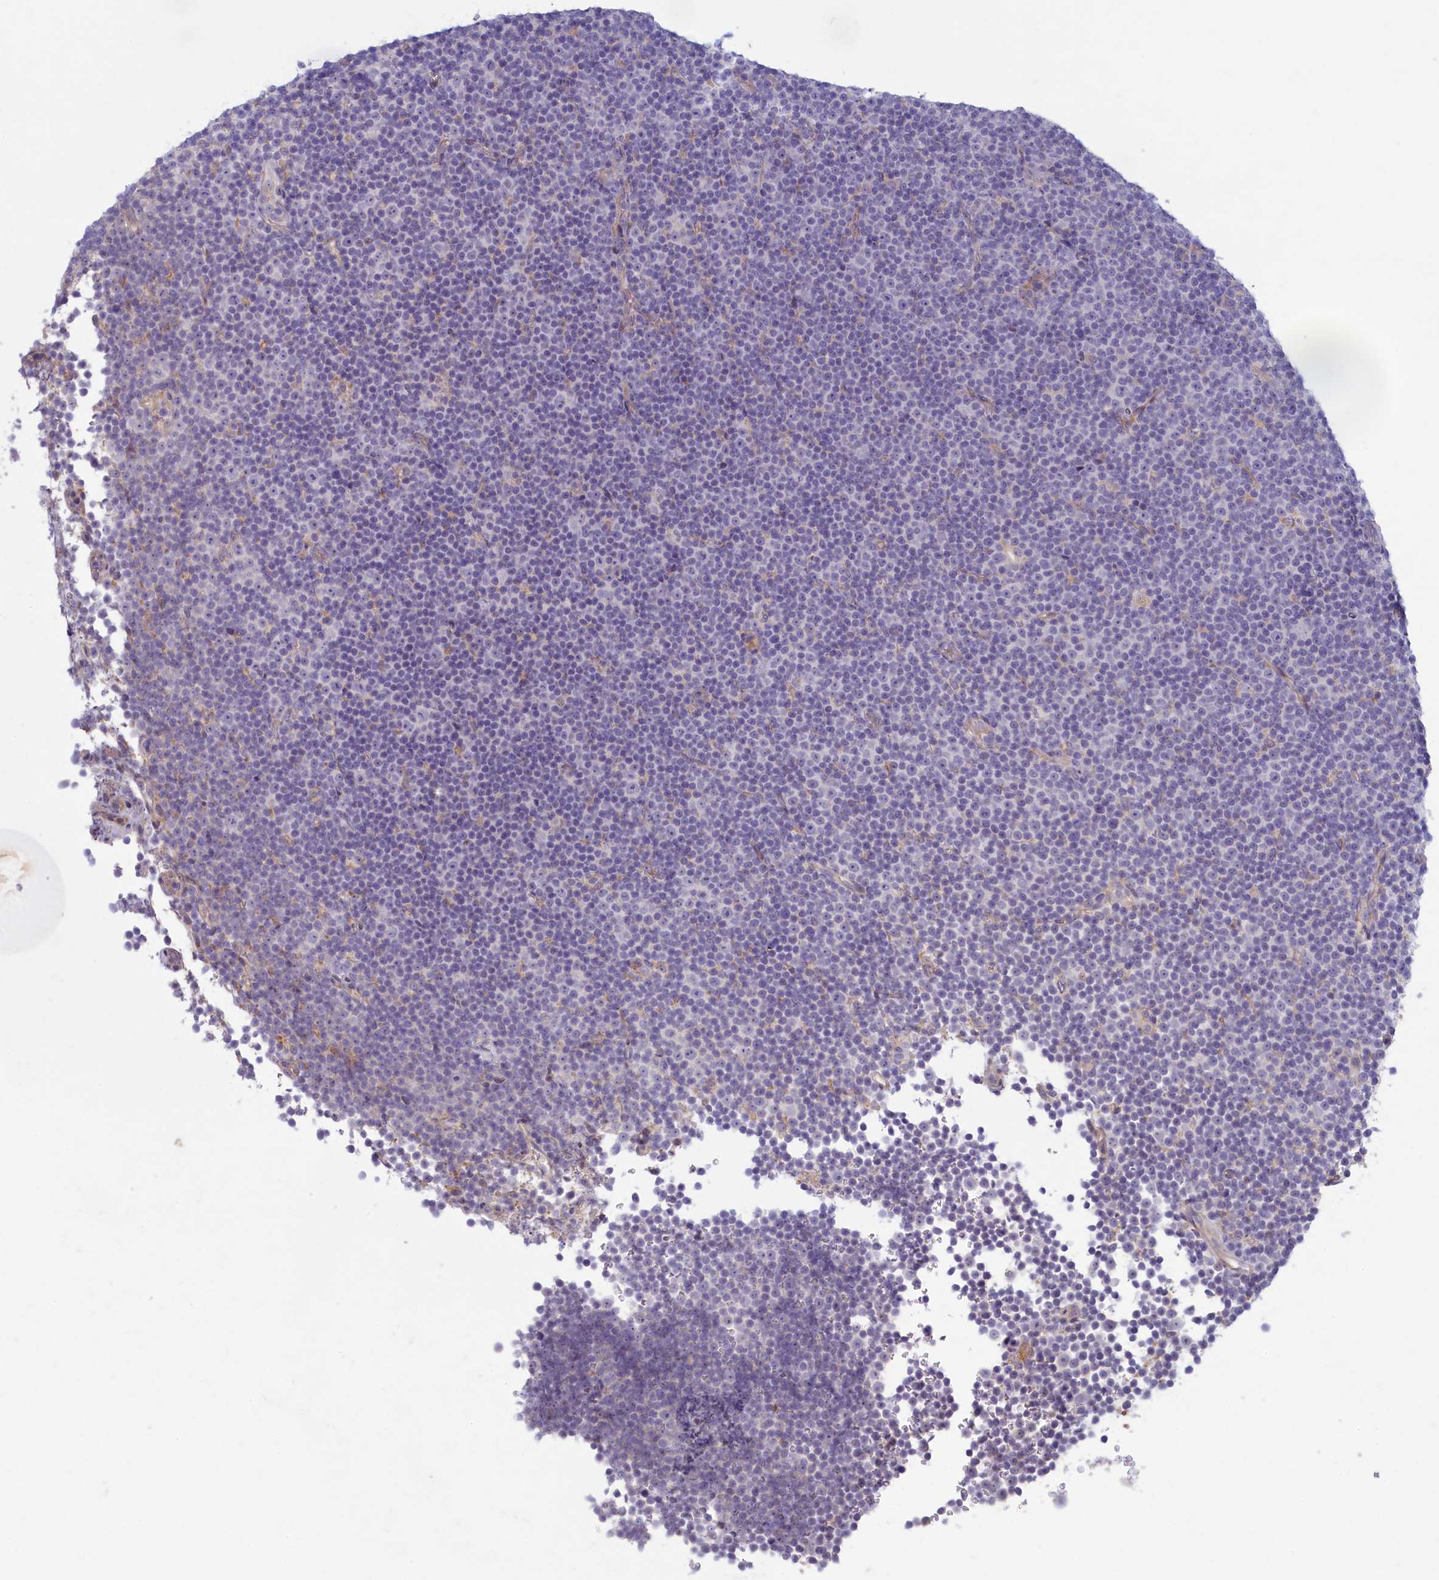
{"staining": {"intensity": "negative", "quantity": "none", "location": "none"}, "tissue": "lymphoma", "cell_type": "Tumor cells", "image_type": "cancer", "snomed": [{"axis": "morphology", "description": "Malignant lymphoma, non-Hodgkin's type, Low grade"}, {"axis": "topography", "description": "Lymph node"}], "caption": "Immunohistochemistry histopathology image of neoplastic tissue: human lymphoma stained with DAB displays no significant protein staining in tumor cells.", "gene": "PLEKHG6", "patient": {"sex": "female", "age": 67}}